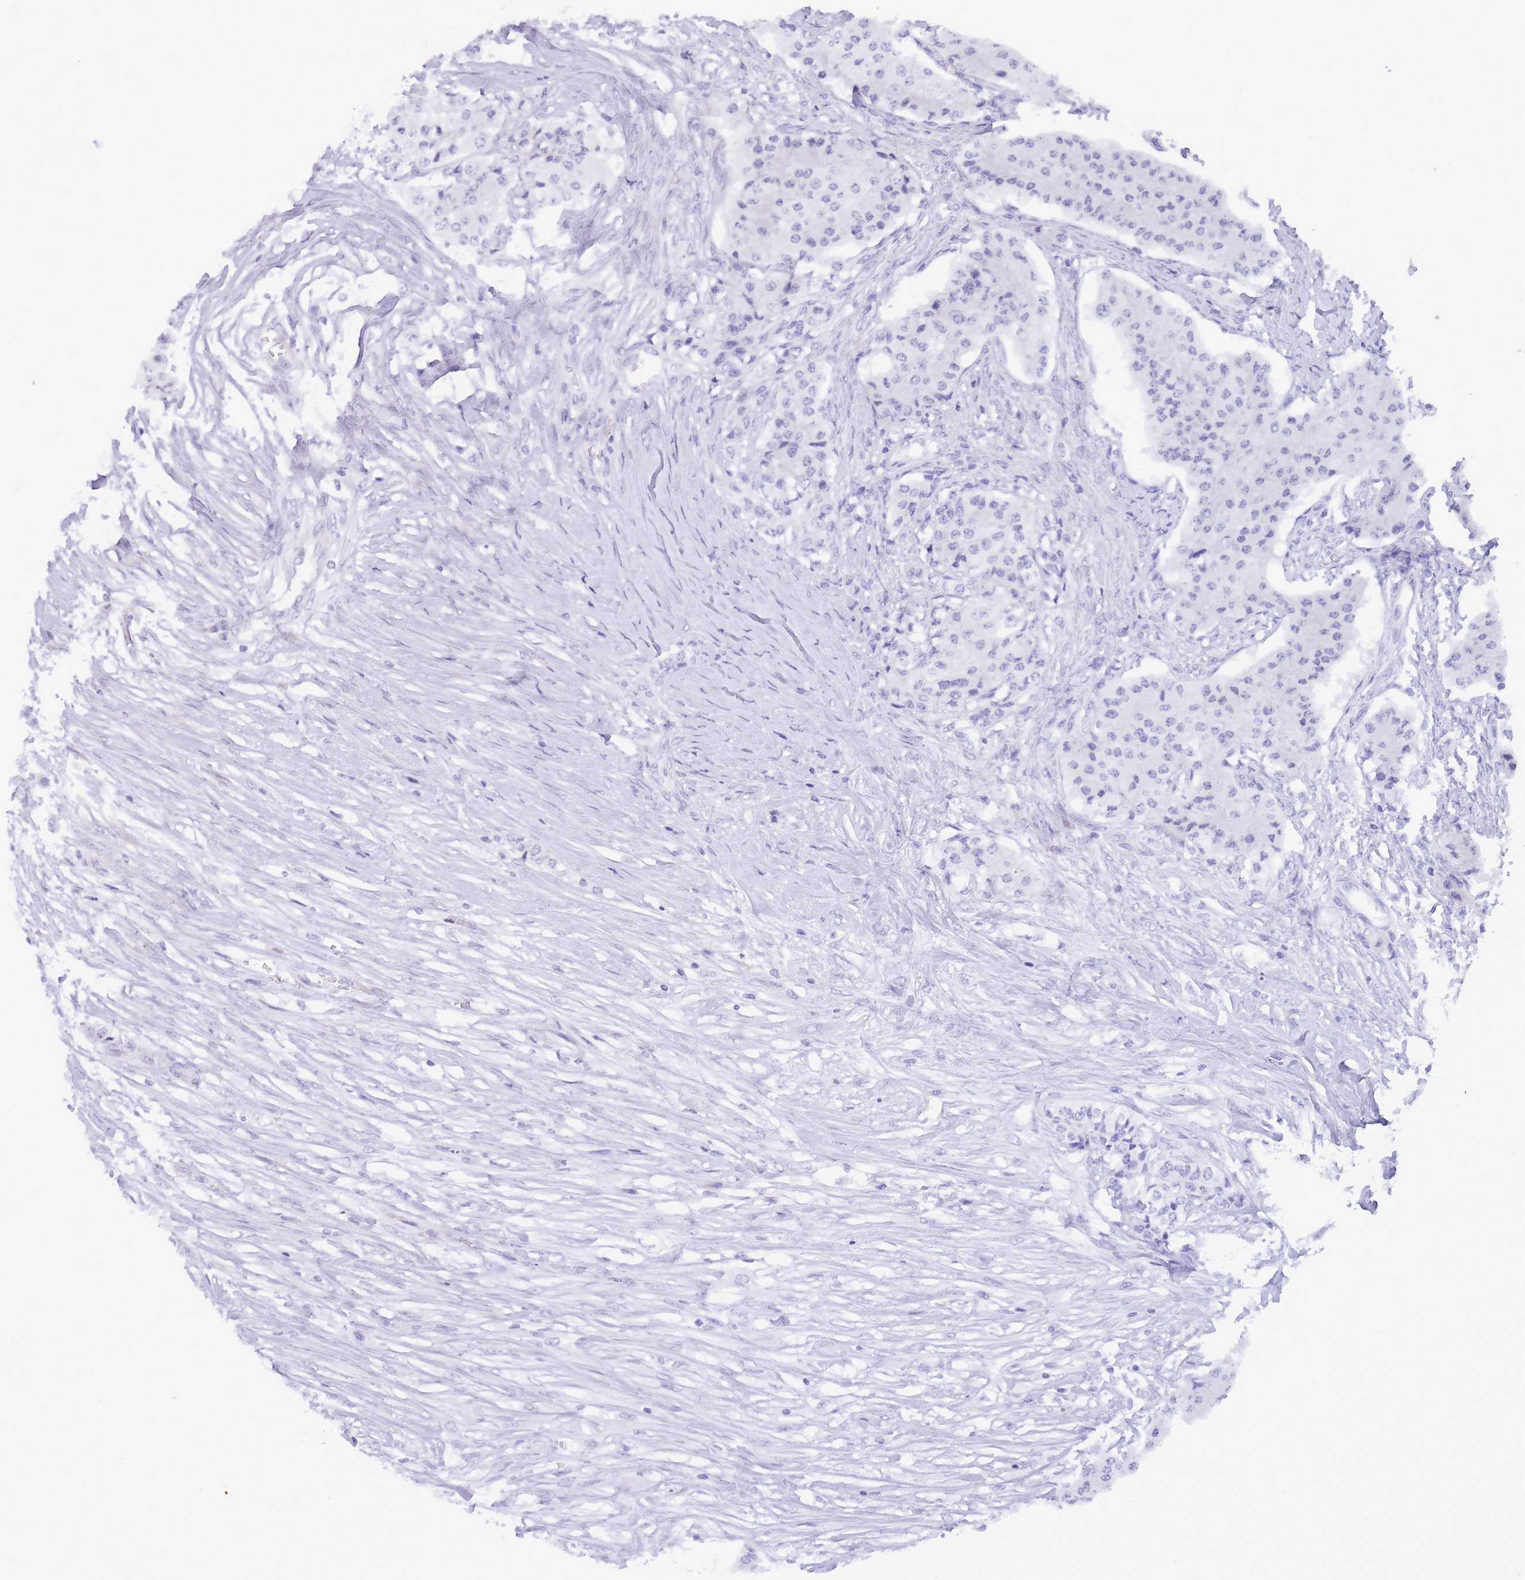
{"staining": {"intensity": "negative", "quantity": "none", "location": "none"}, "tissue": "carcinoid", "cell_type": "Tumor cells", "image_type": "cancer", "snomed": [{"axis": "morphology", "description": "Carcinoid, malignant, NOS"}, {"axis": "topography", "description": "Colon"}], "caption": "This is an IHC image of human carcinoid. There is no expression in tumor cells.", "gene": "TOPAZ1", "patient": {"sex": "female", "age": 52}}